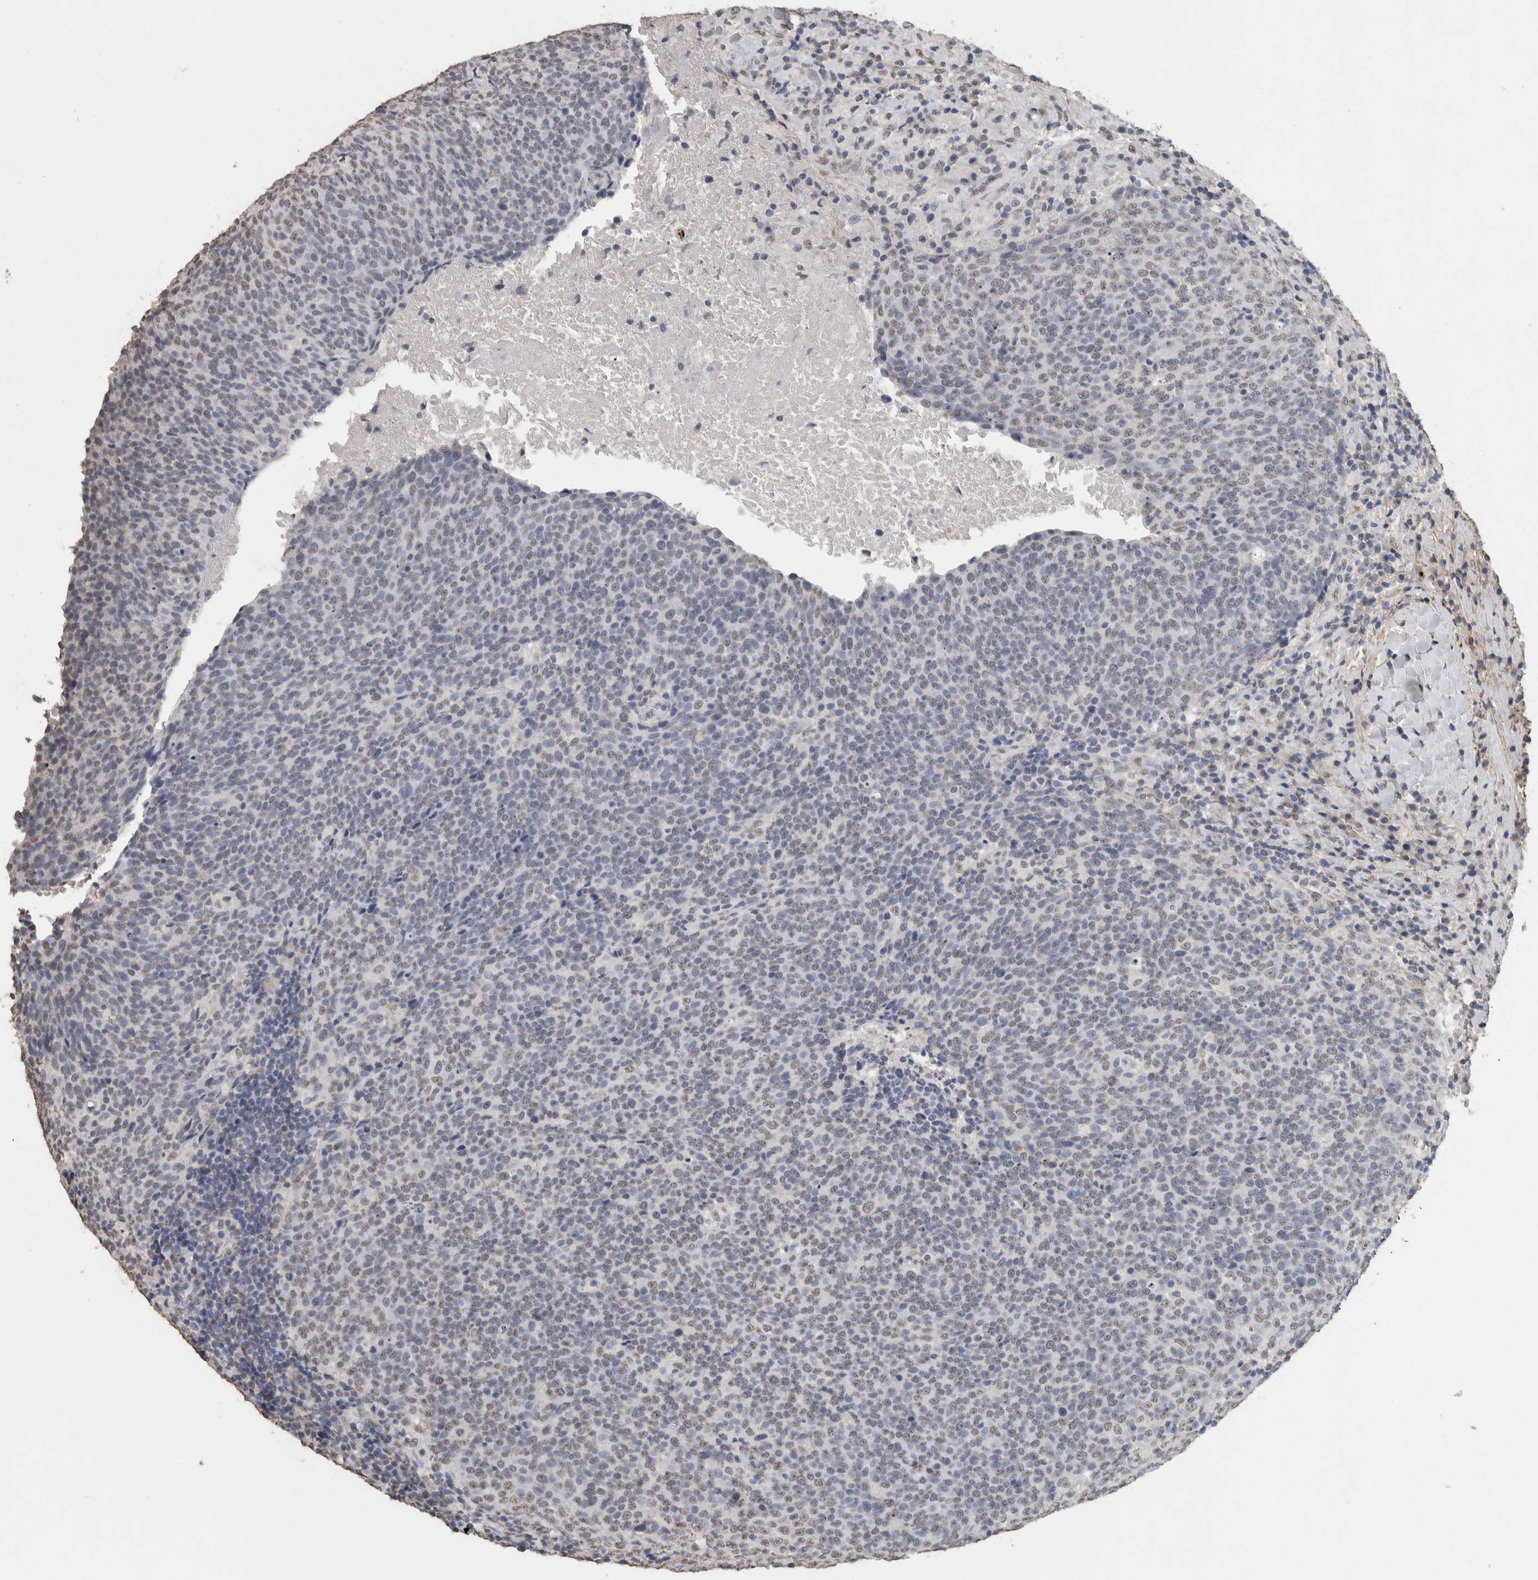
{"staining": {"intensity": "weak", "quantity": "<25%", "location": "nuclear"}, "tissue": "head and neck cancer", "cell_type": "Tumor cells", "image_type": "cancer", "snomed": [{"axis": "morphology", "description": "Squamous cell carcinoma, NOS"}, {"axis": "morphology", "description": "Squamous cell carcinoma, metastatic, NOS"}, {"axis": "topography", "description": "Lymph node"}, {"axis": "topography", "description": "Head-Neck"}], "caption": "Tumor cells are negative for brown protein staining in head and neck metastatic squamous cell carcinoma.", "gene": "LTBP1", "patient": {"sex": "male", "age": 62}}